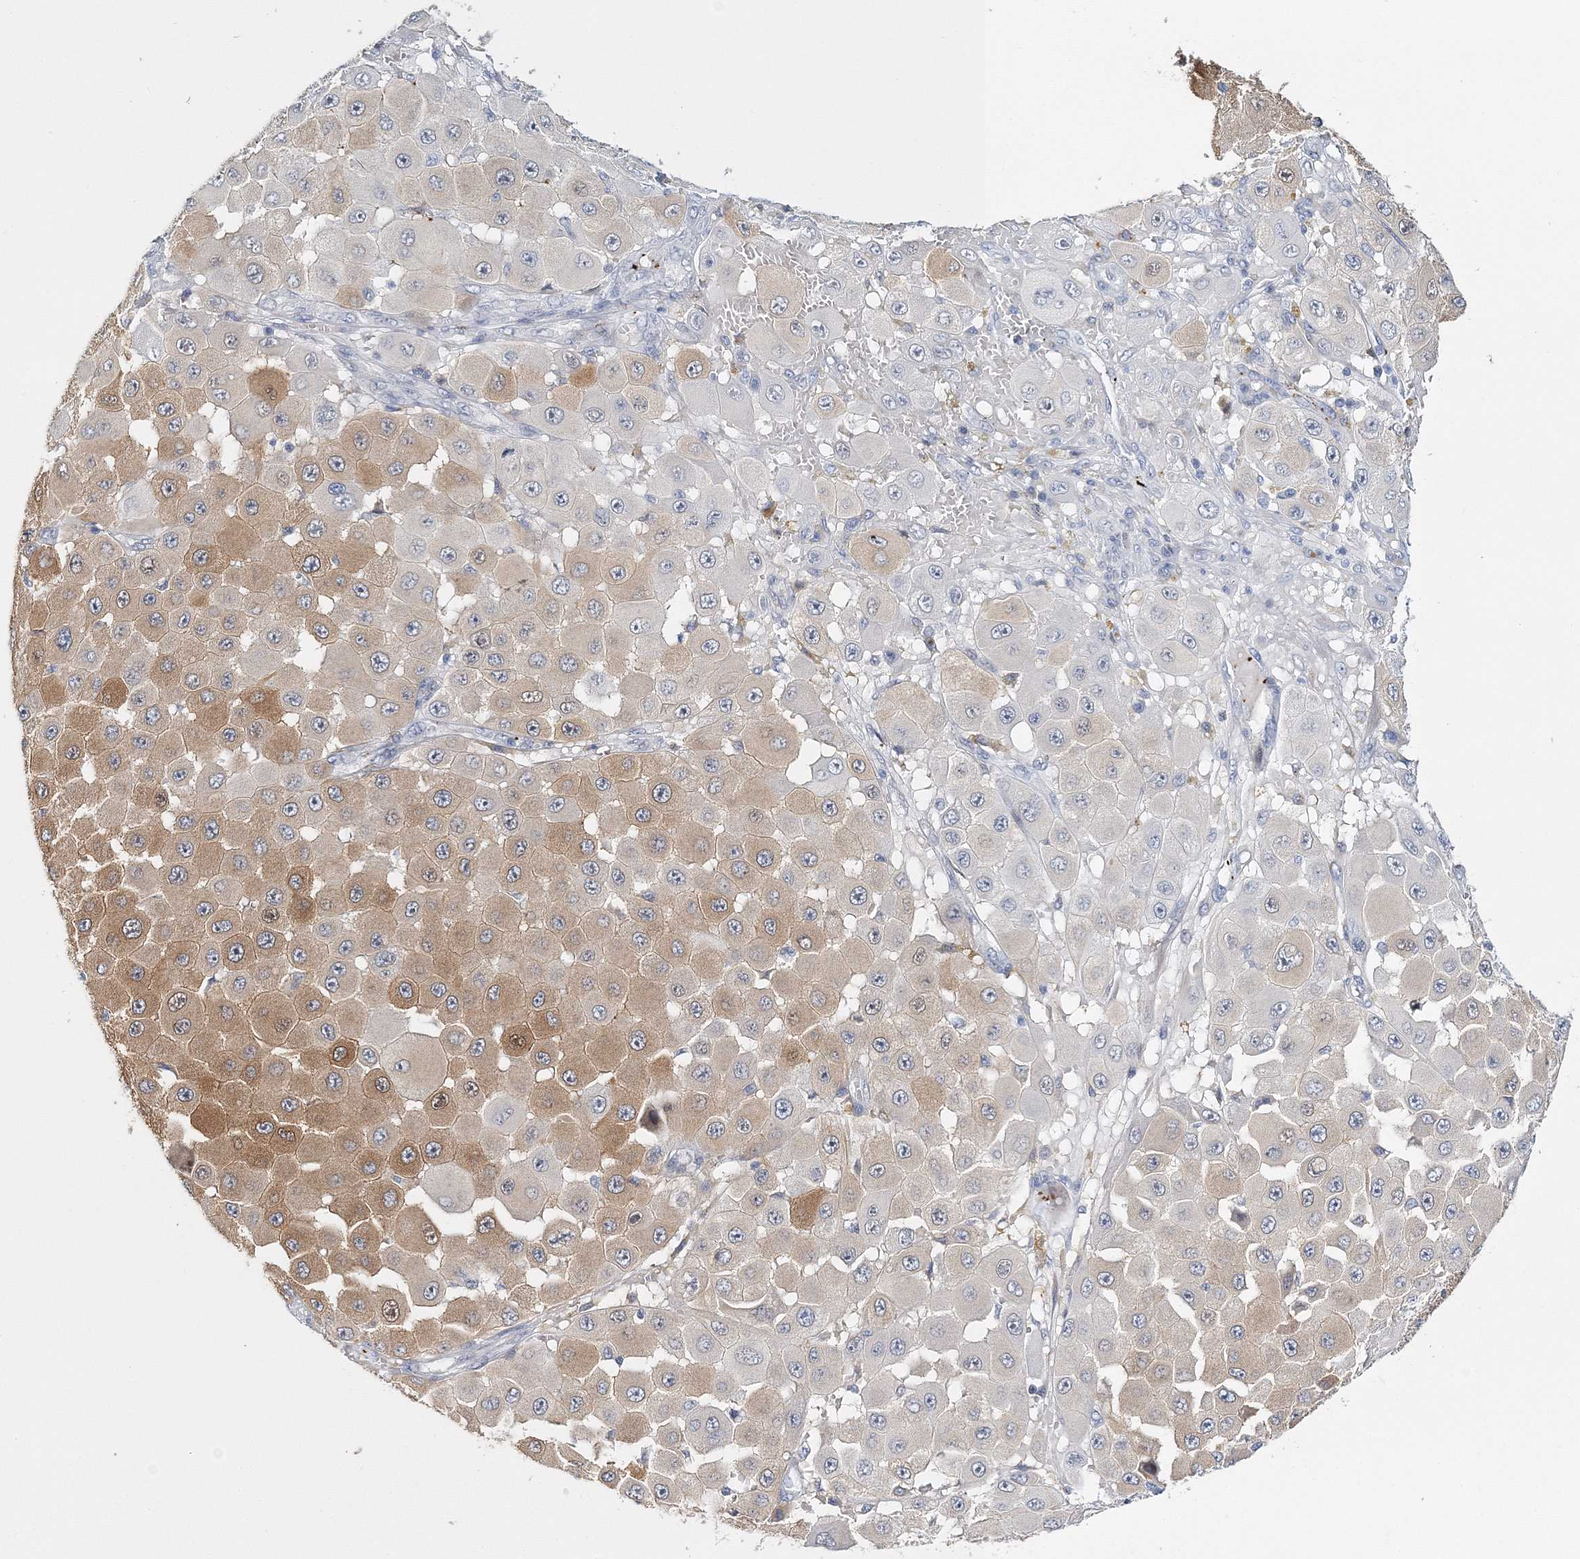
{"staining": {"intensity": "moderate", "quantity": "25%-75%", "location": "cytoplasmic/membranous,nuclear"}, "tissue": "melanoma", "cell_type": "Tumor cells", "image_type": "cancer", "snomed": [{"axis": "morphology", "description": "Malignant melanoma, NOS"}, {"axis": "topography", "description": "Skin"}], "caption": "DAB immunohistochemical staining of human melanoma demonstrates moderate cytoplasmic/membranous and nuclear protein positivity in approximately 25%-75% of tumor cells.", "gene": "MYOZ2", "patient": {"sex": "female", "age": 81}}